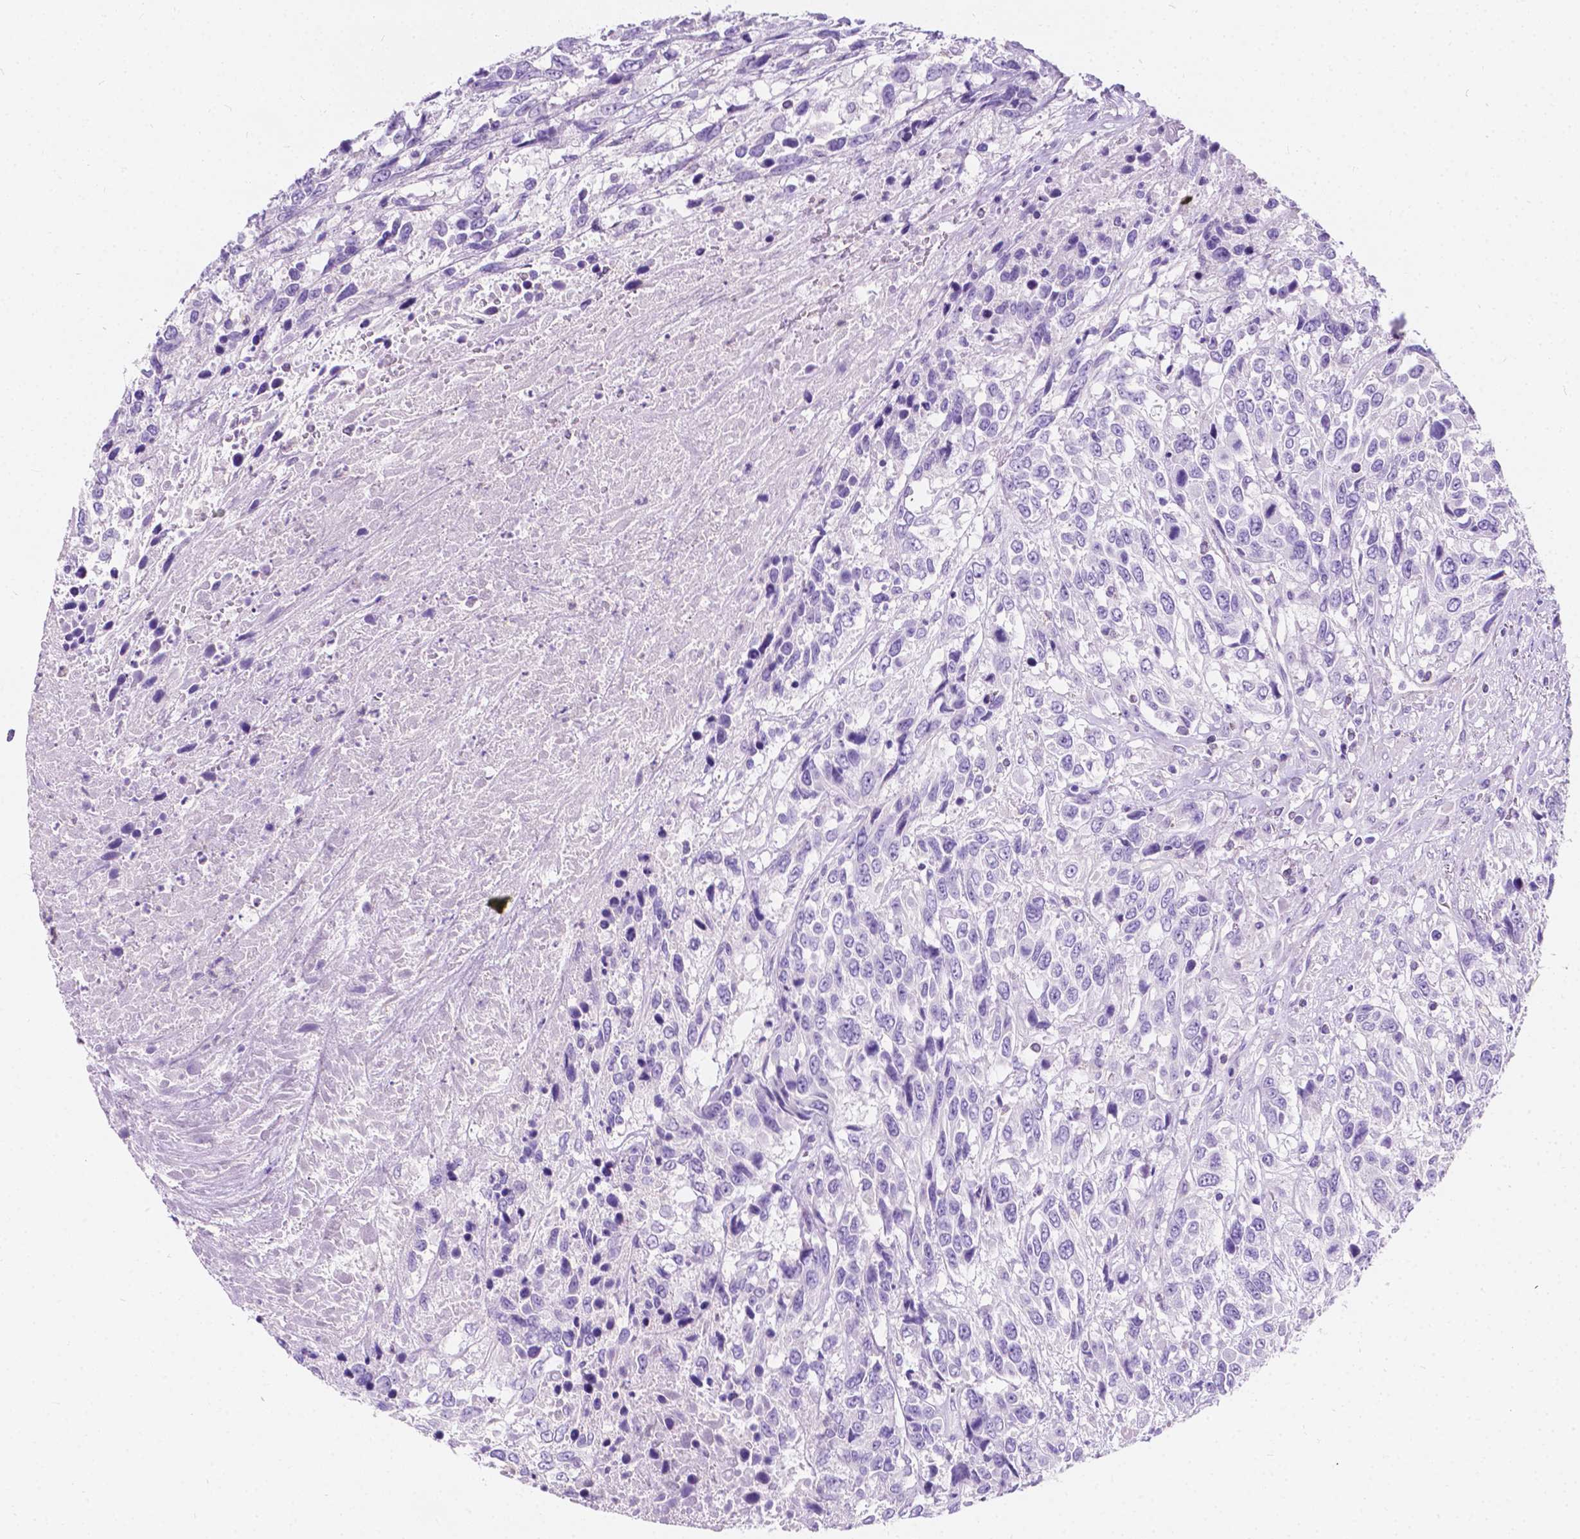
{"staining": {"intensity": "negative", "quantity": "none", "location": "none"}, "tissue": "urothelial cancer", "cell_type": "Tumor cells", "image_type": "cancer", "snomed": [{"axis": "morphology", "description": "Urothelial carcinoma, High grade"}, {"axis": "topography", "description": "Urinary bladder"}], "caption": "Histopathology image shows no protein positivity in tumor cells of urothelial cancer tissue.", "gene": "GNAO1", "patient": {"sex": "female", "age": 70}}